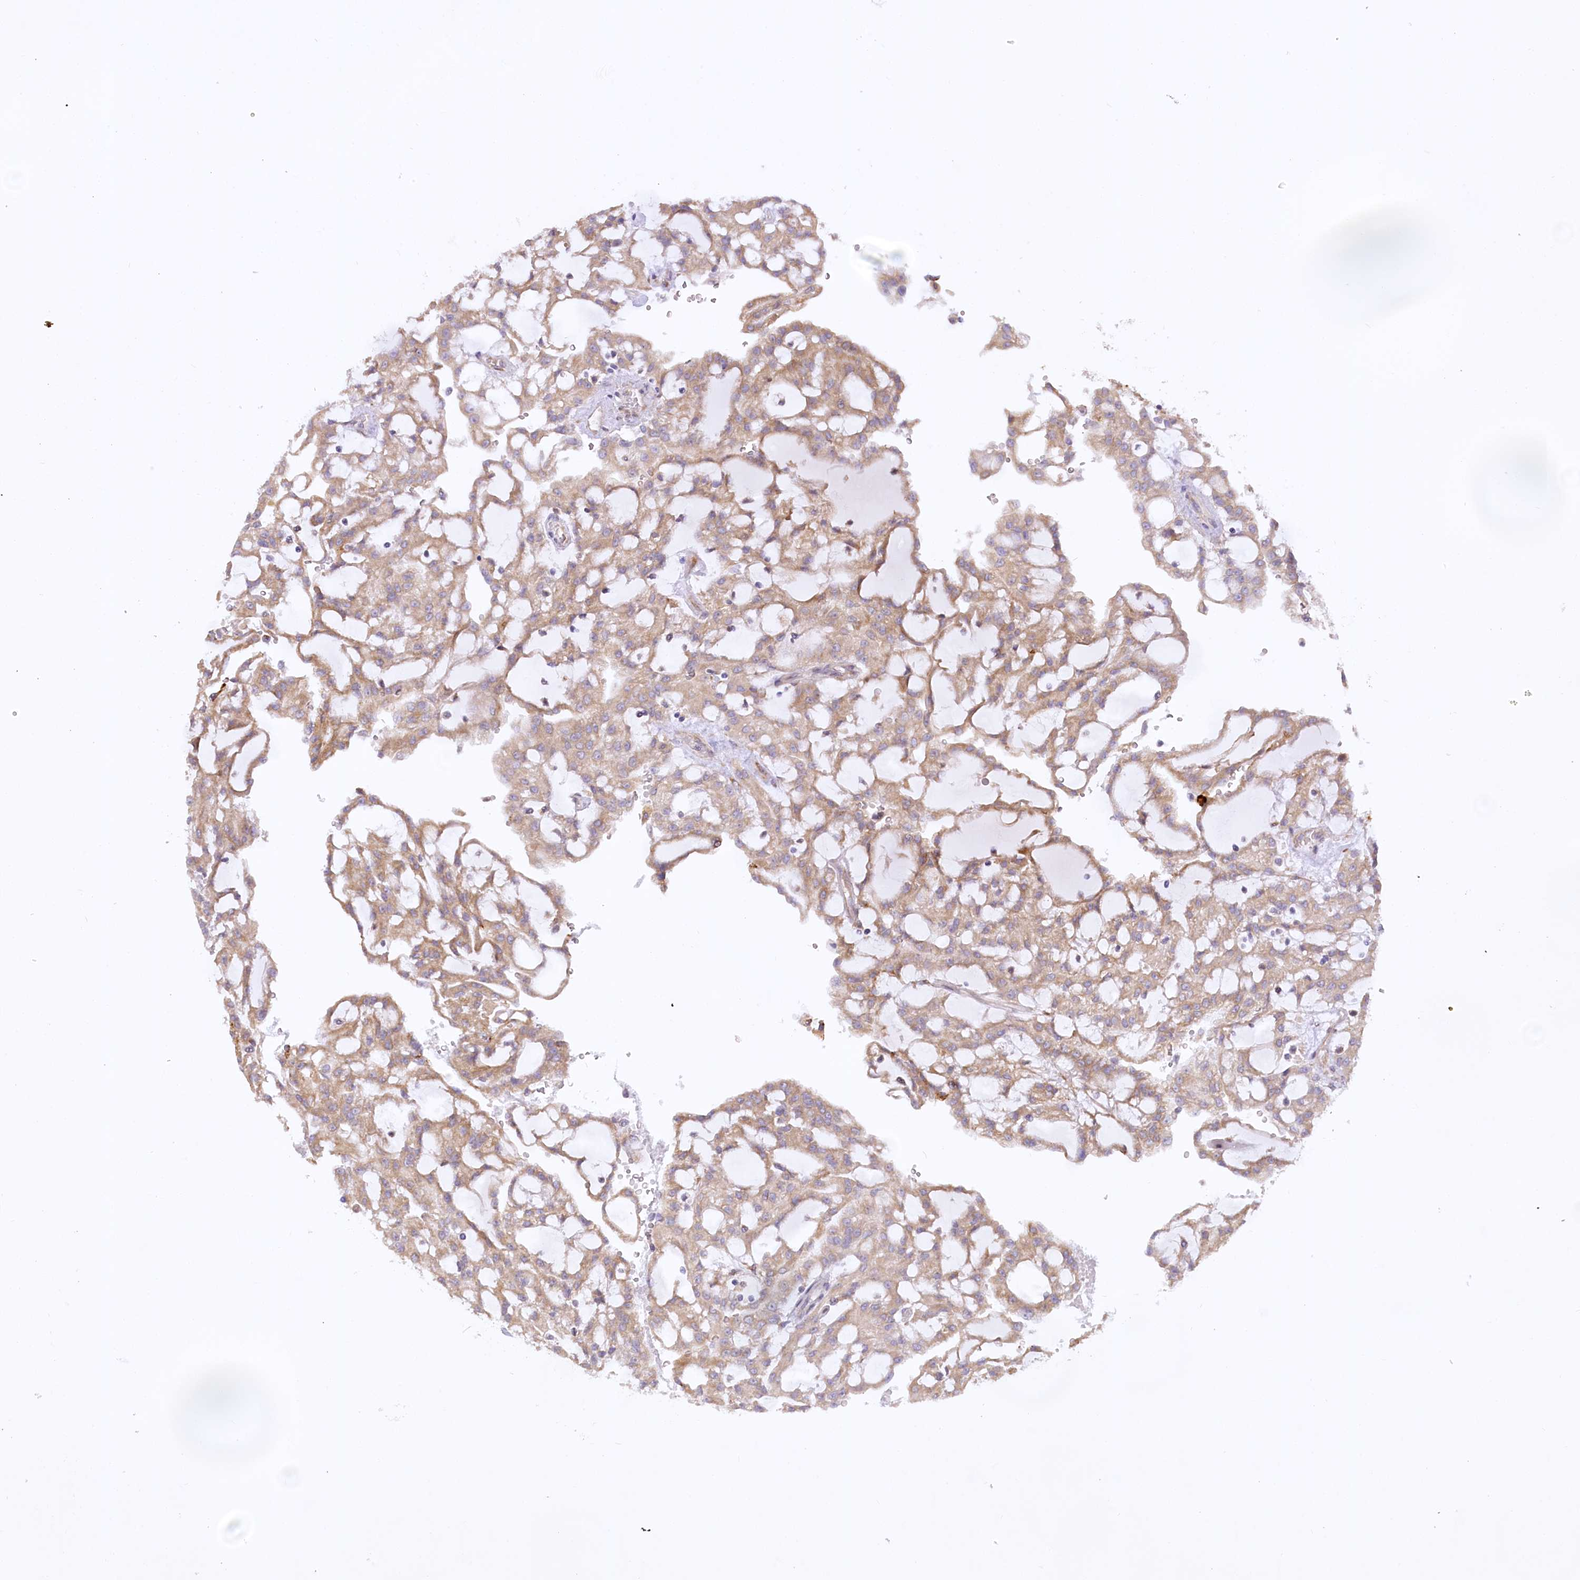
{"staining": {"intensity": "moderate", "quantity": ">75%", "location": "cytoplasmic/membranous"}, "tissue": "renal cancer", "cell_type": "Tumor cells", "image_type": "cancer", "snomed": [{"axis": "morphology", "description": "Adenocarcinoma, NOS"}, {"axis": "topography", "description": "Kidney"}], "caption": "A photomicrograph of renal cancer (adenocarcinoma) stained for a protein demonstrates moderate cytoplasmic/membranous brown staining in tumor cells.", "gene": "NCKAP5", "patient": {"sex": "male", "age": 63}}